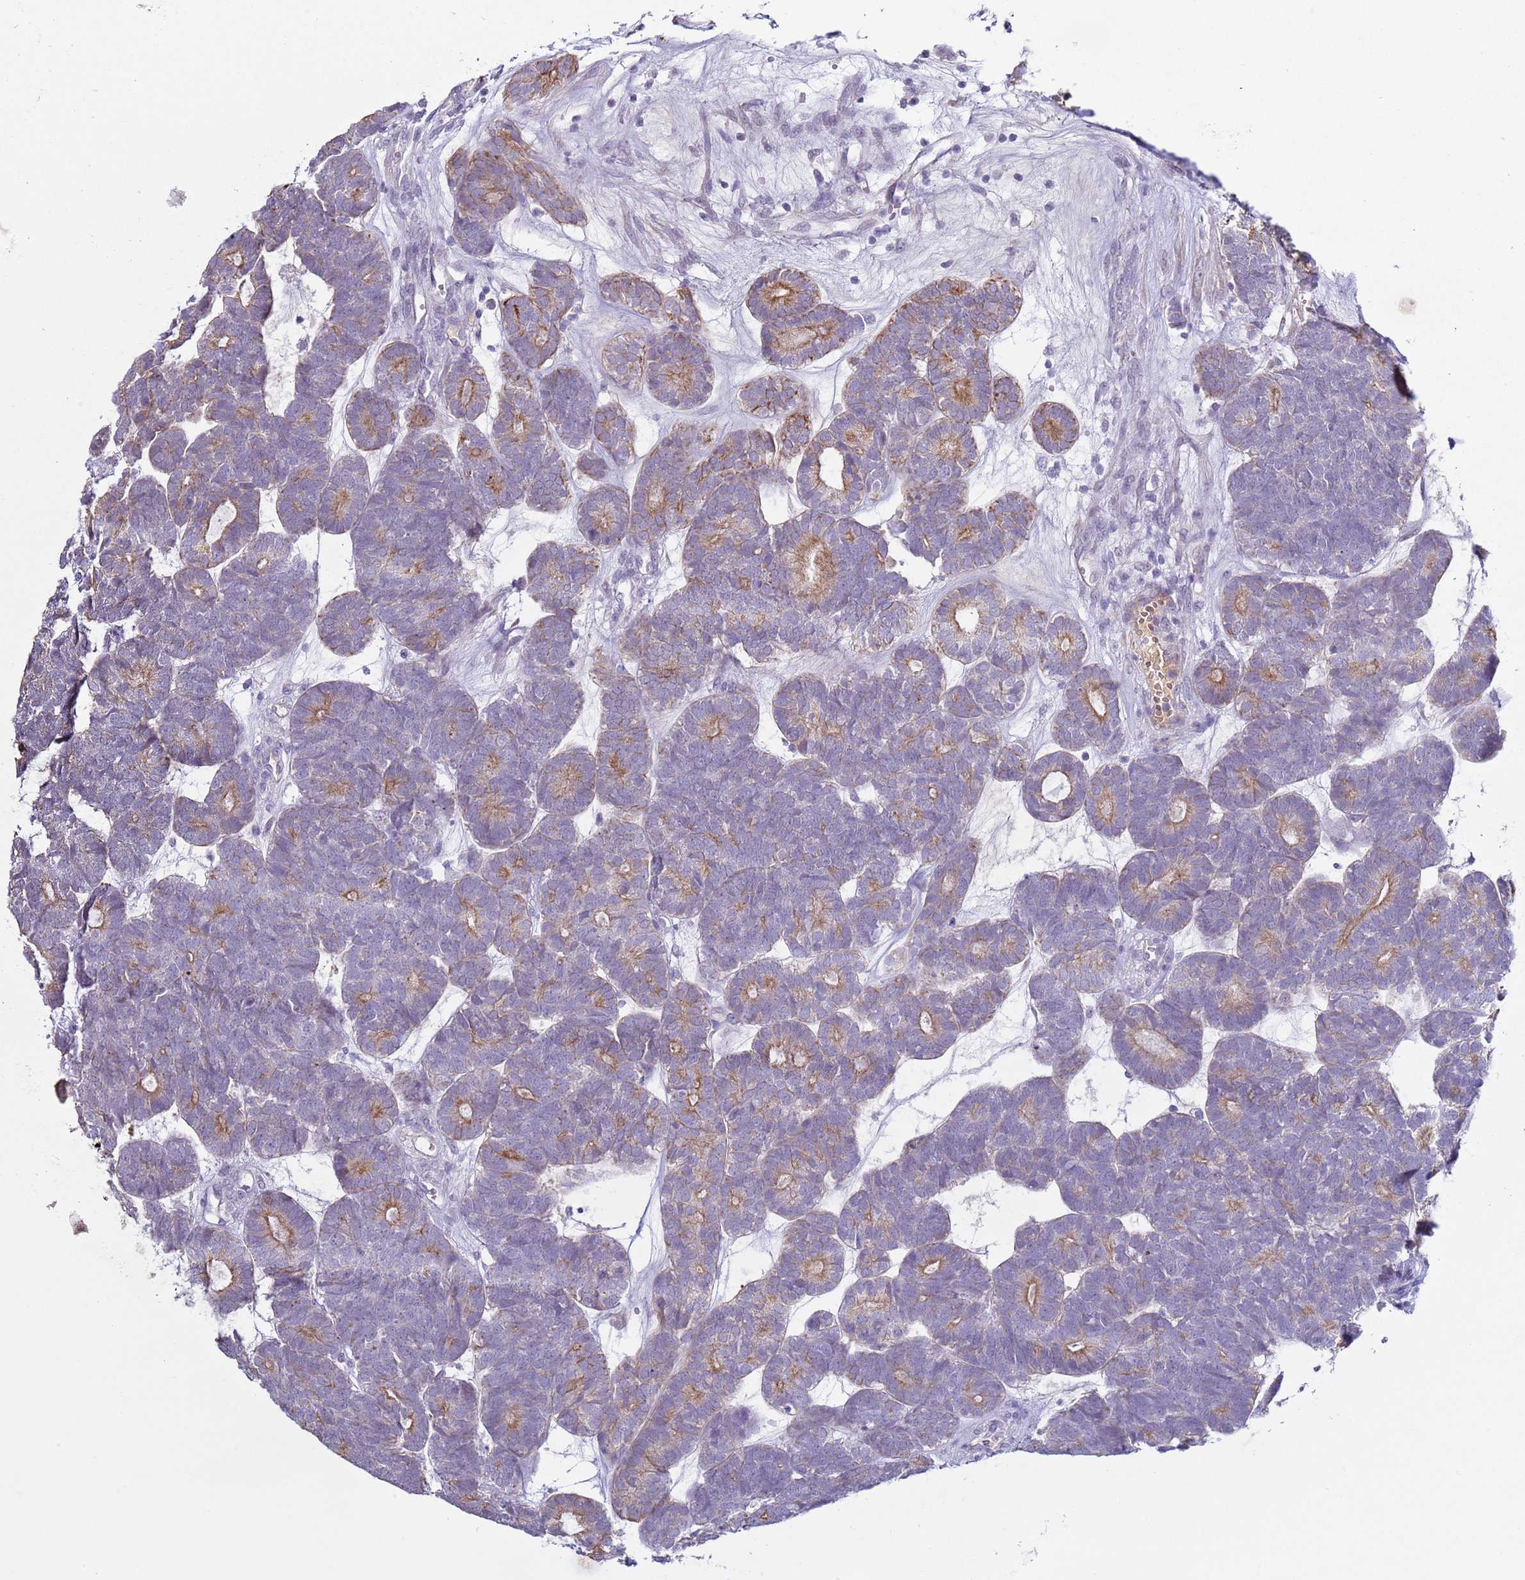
{"staining": {"intensity": "moderate", "quantity": "<25%", "location": "cytoplasmic/membranous"}, "tissue": "head and neck cancer", "cell_type": "Tumor cells", "image_type": "cancer", "snomed": [{"axis": "morphology", "description": "Adenocarcinoma, NOS"}, {"axis": "topography", "description": "Head-Neck"}], "caption": "Brown immunohistochemical staining in head and neck cancer shows moderate cytoplasmic/membranous positivity in approximately <25% of tumor cells.", "gene": "NPAP1", "patient": {"sex": "female", "age": 81}}